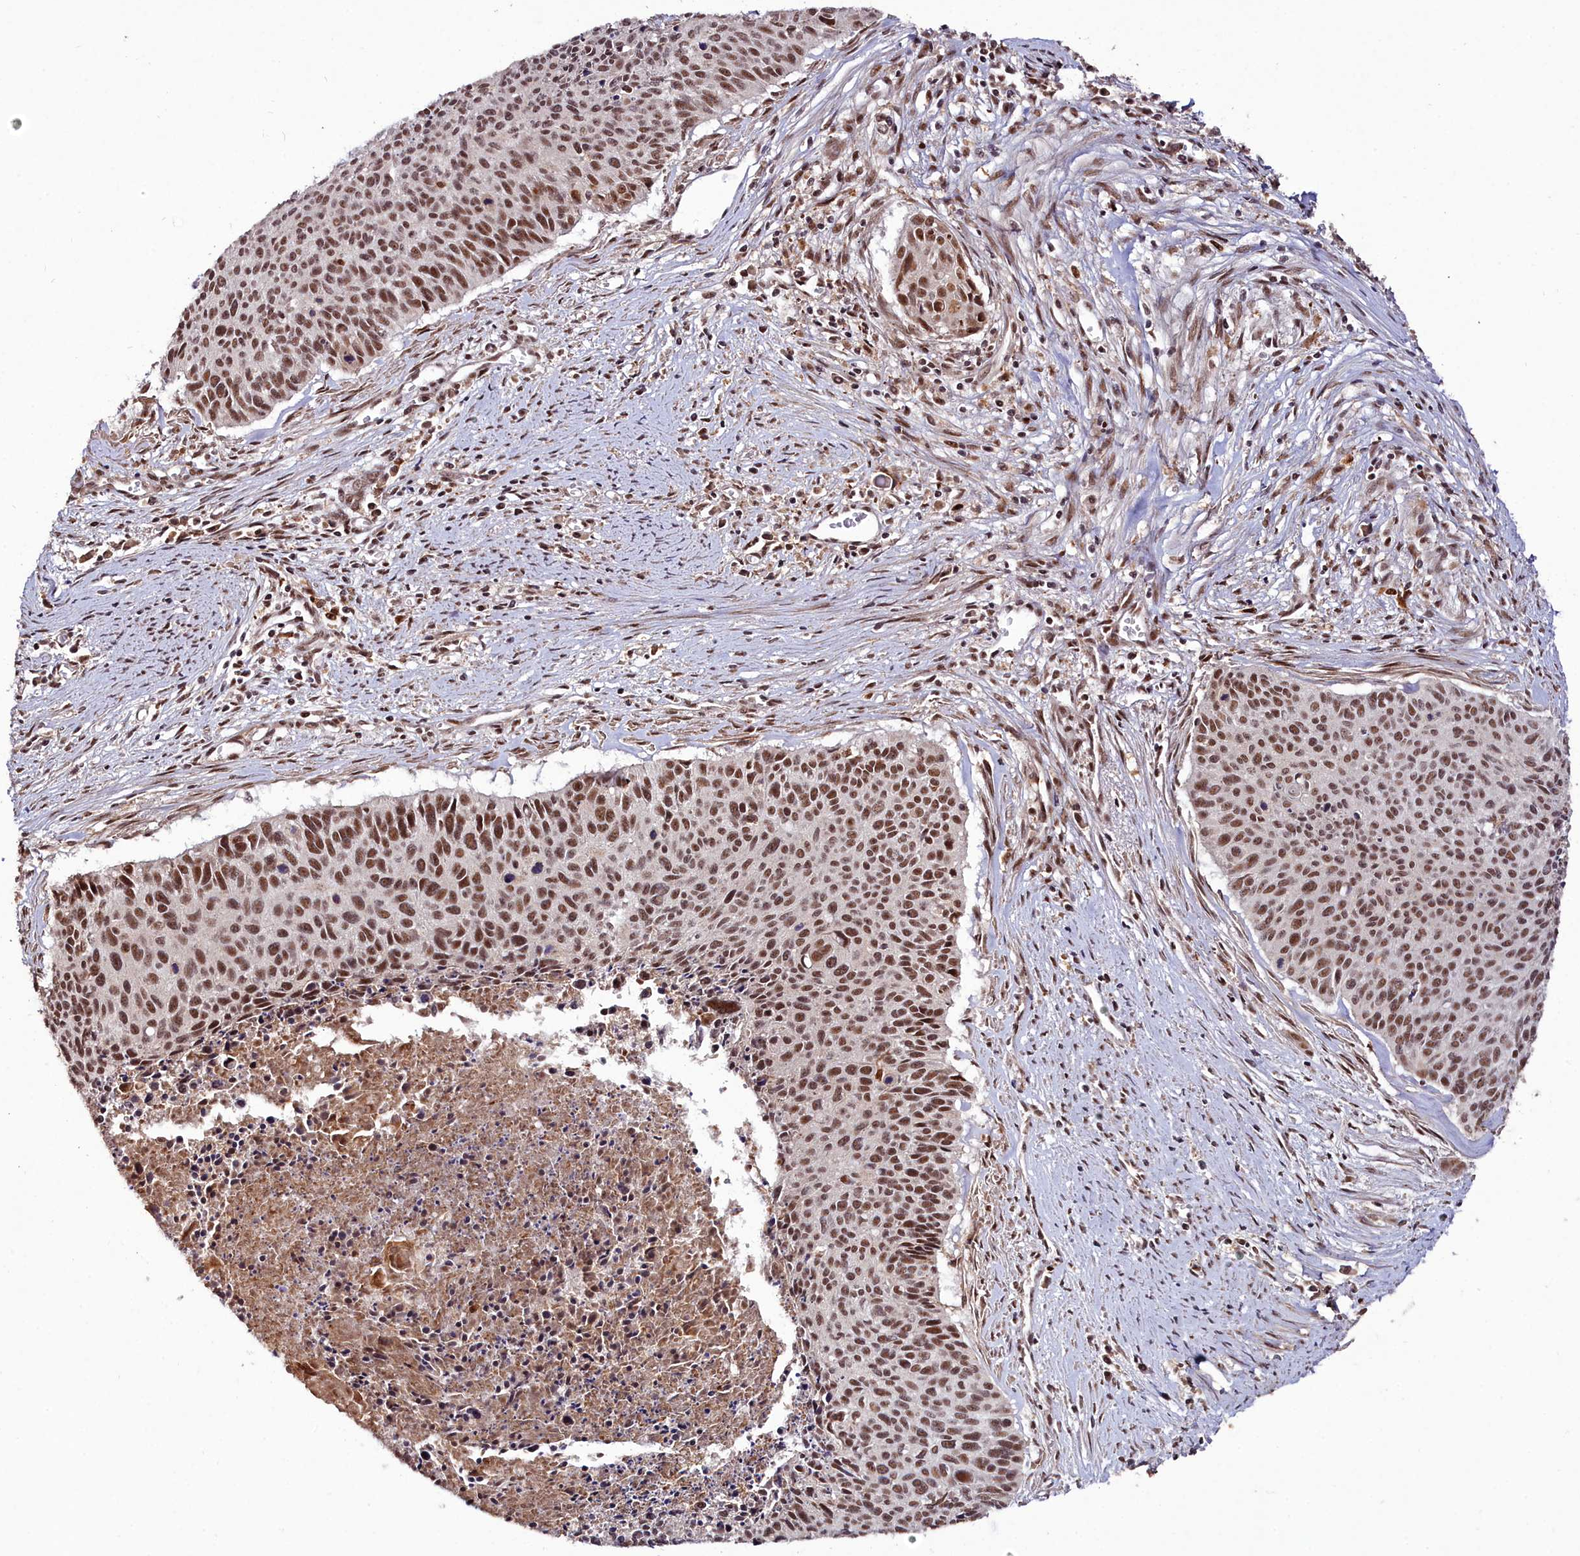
{"staining": {"intensity": "strong", "quantity": ">75%", "location": "nuclear"}, "tissue": "cervical cancer", "cell_type": "Tumor cells", "image_type": "cancer", "snomed": [{"axis": "morphology", "description": "Squamous cell carcinoma, NOS"}, {"axis": "topography", "description": "Cervix"}], "caption": "Immunohistochemistry (IHC) micrograph of human cervical cancer stained for a protein (brown), which demonstrates high levels of strong nuclear staining in approximately >75% of tumor cells.", "gene": "CXXC1", "patient": {"sex": "female", "age": 55}}